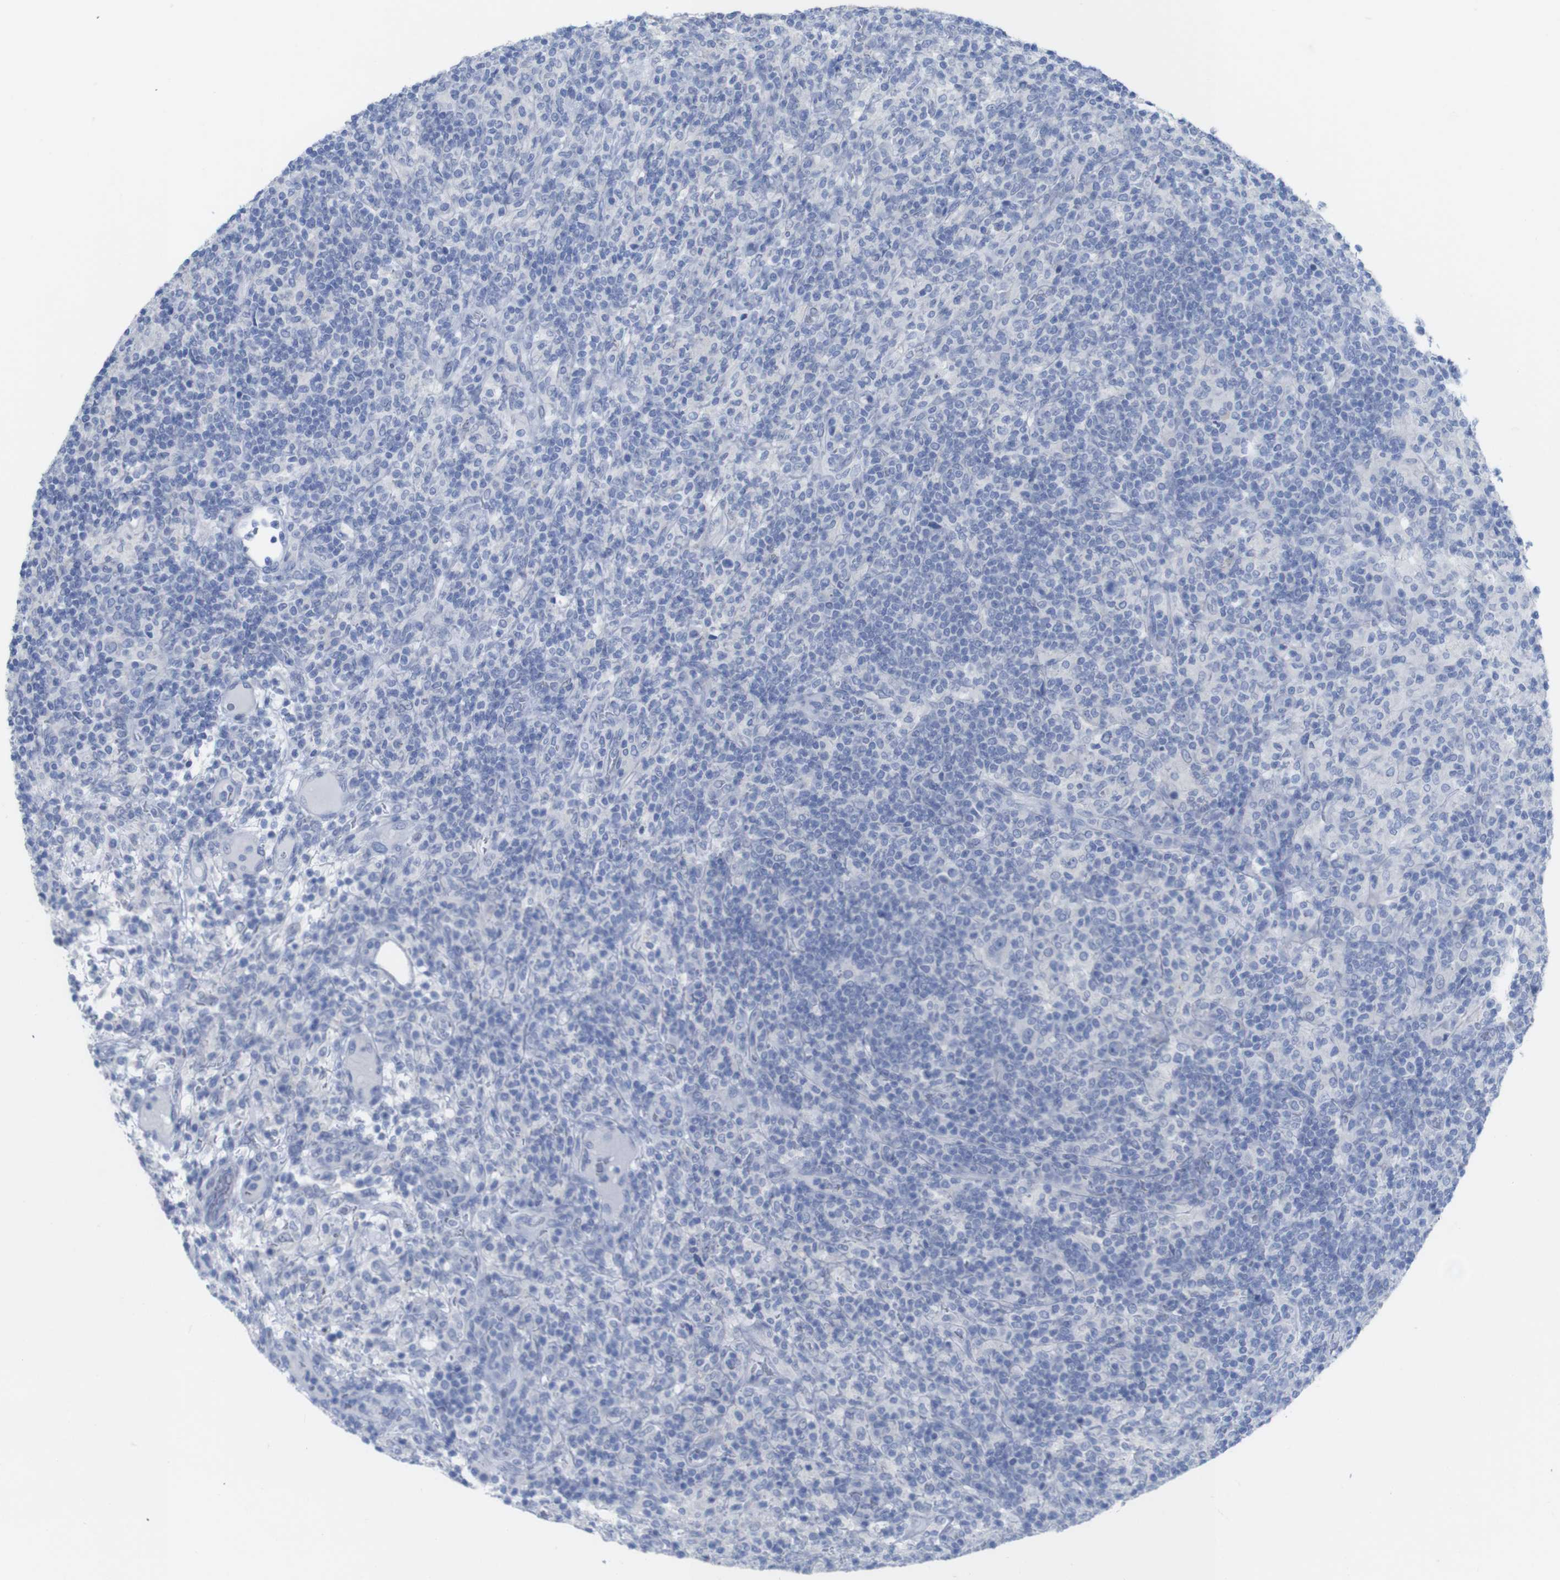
{"staining": {"intensity": "negative", "quantity": "none", "location": "none"}, "tissue": "lymphoma", "cell_type": "Tumor cells", "image_type": "cancer", "snomed": [{"axis": "morphology", "description": "Hodgkin's disease, NOS"}, {"axis": "topography", "description": "Lymph node"}], "caption": "Immunohistochemistry (IHC) image of neoplastic tissue: human lymphoma stained with DAB exhibits no significant protein positivity in tumor cells.", "gene": "PNMA1", "patient": {"sex": "male", "age": 70}}